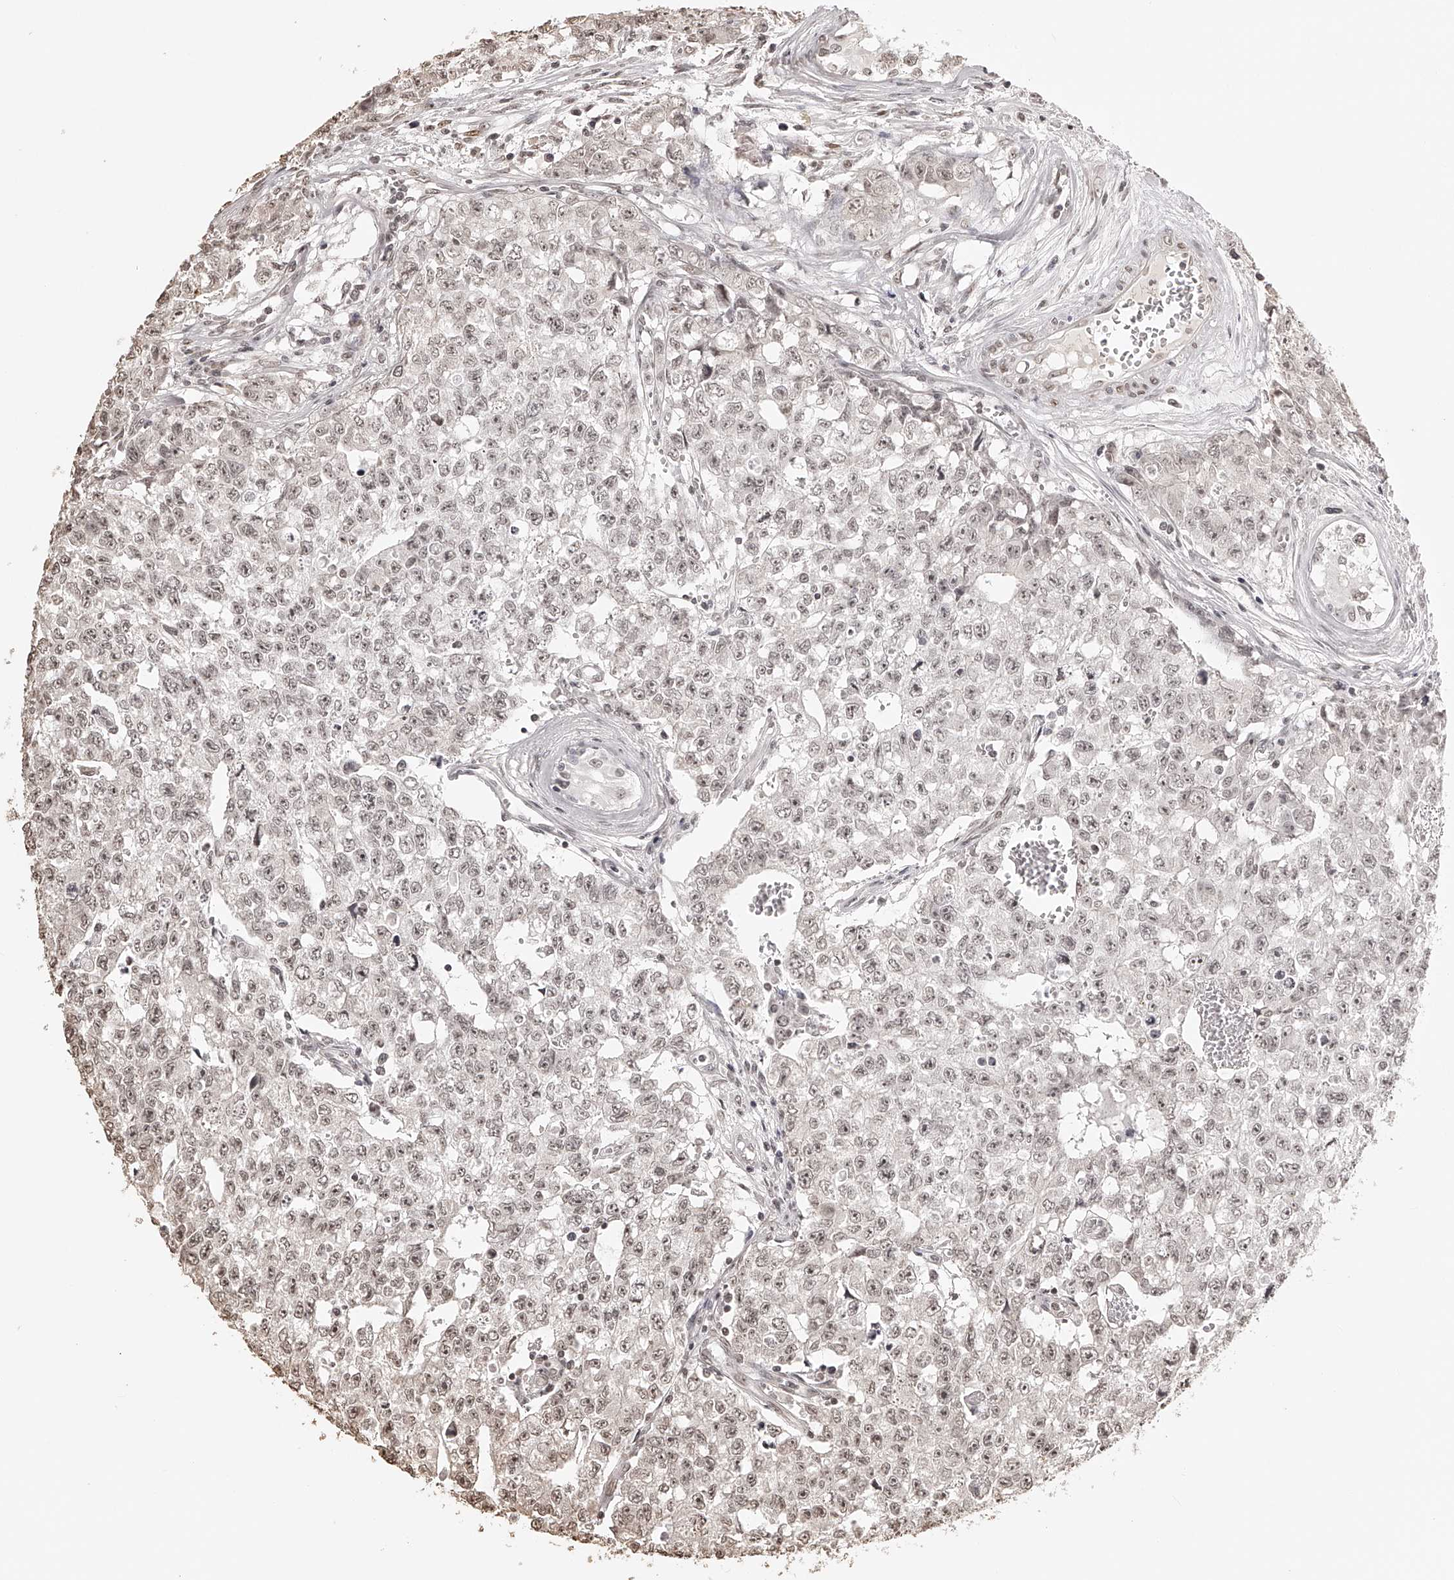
{"staining": {"intensity": "weak", "quantity": ">75%", "location": "nuclear"}, "tissue": "testis cancer", "cell_type": "Tumor cells", "image_type": "cancer", "snomed": [{"axis": "morphology", "description": "Carcinoma, Embryonal, NOS"}, {"axis": "topography", "description": "Testis"}], "caption": "Immunohistochemical staining of testis cancer shows weak nuclear protein positivity in about >75% of tumor cells. (DAB (3,3'-diaminobenzidine) = brown stain, brightfield microscopy at high magnification).", "gene": "ZNF503", "patient": {"sex": "male", "age": 28}}